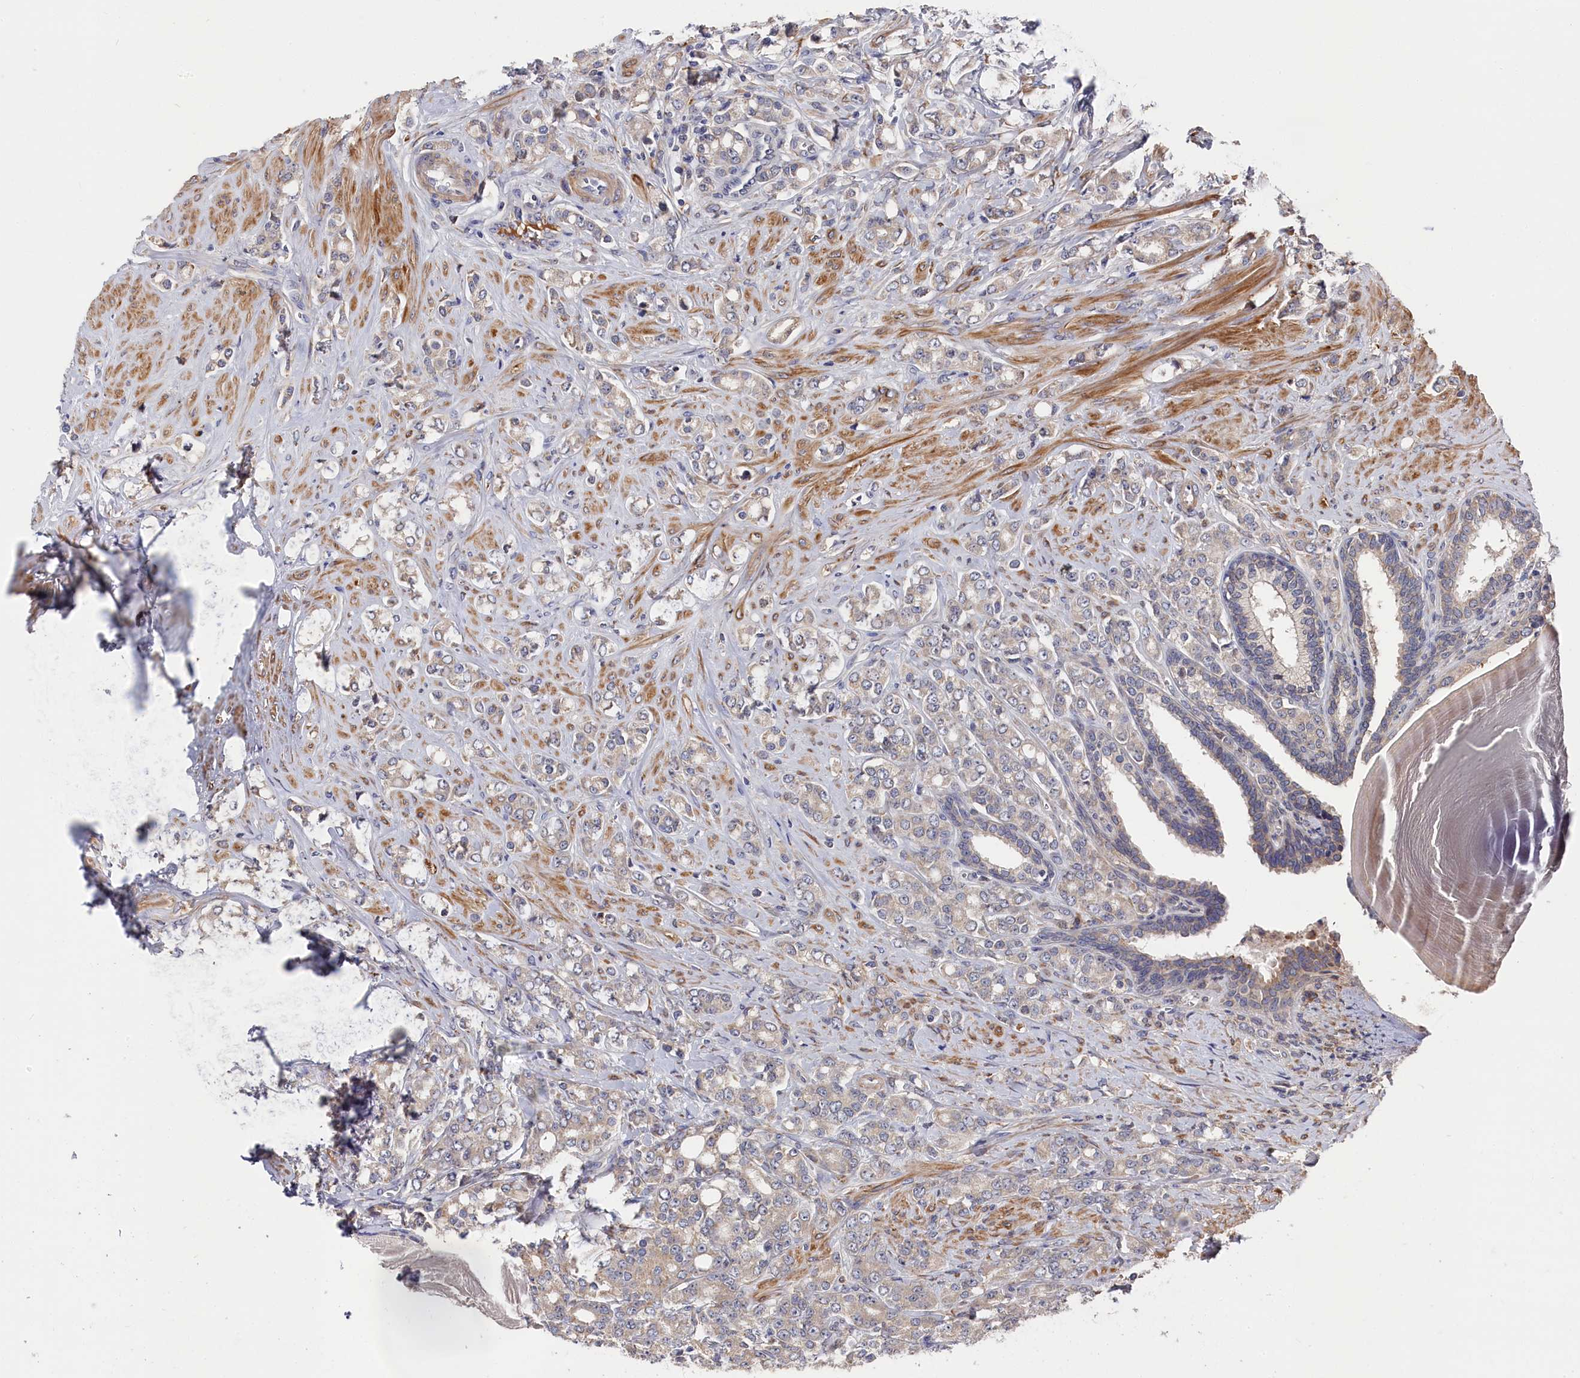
{"staining": {"intensity": "weak", "quantity": "<25%", "location": "cytoplasmic/membranous"}, "tissue": "prostate cancer", "cell_type": "Tumor cells", "image_type": "cancer", "snomed": [{"axis": "morphology", "description": "Adenocarcinoma, High grade"}, {"axis": "topography", "description": "Prostate"}], "caption": "This micrograph is of high-grade adenocarcinoma (prostate) stained with immunohistochemistry to label a protein in brown with the nuclei are counter-stained blue. There is no staining in tumor cells.", "gene": "CYB5D2", "patient": {"sex": "male", "age": 62}}